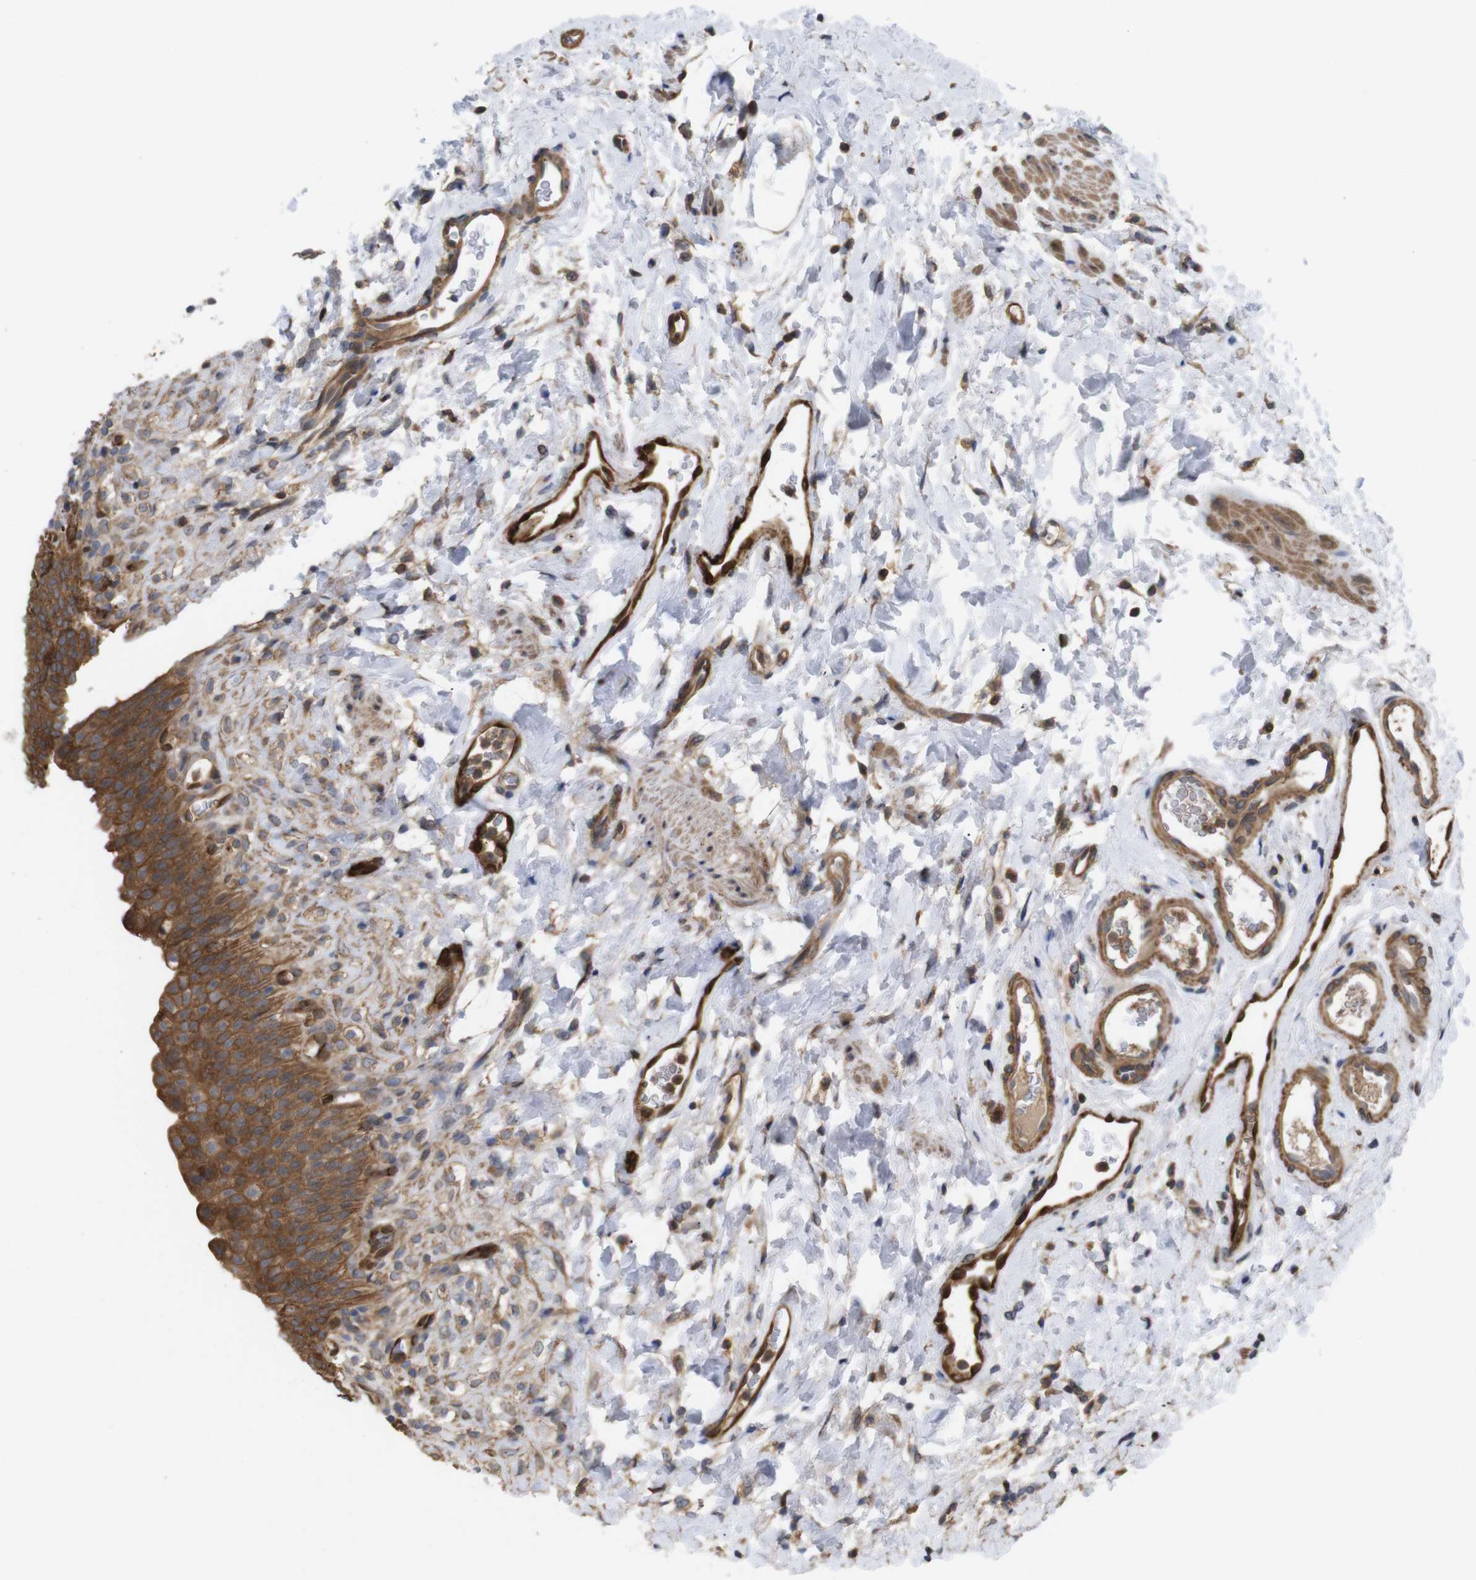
{"staining": {"intensity": "moderate", "quantity": ">75%", "location": "cytoplasmic/membranous"}, "tissue": "urinary bladder", "cell_type": "Urothelial cells", "image_type": "normal", "snomed": [{"axis": "morphology", "description": "Normal tissue, NOS"}, {"axis": "topography", "description": "Urinary bladder"}], "caption": "Protein expression analysis of benign urinary bladder displays moderate cytoplasmic/membranous expression in approximately >75% of urothelial cells.", "gene": "TIAM1", "patient": {"sex": "female", "age": 79}}